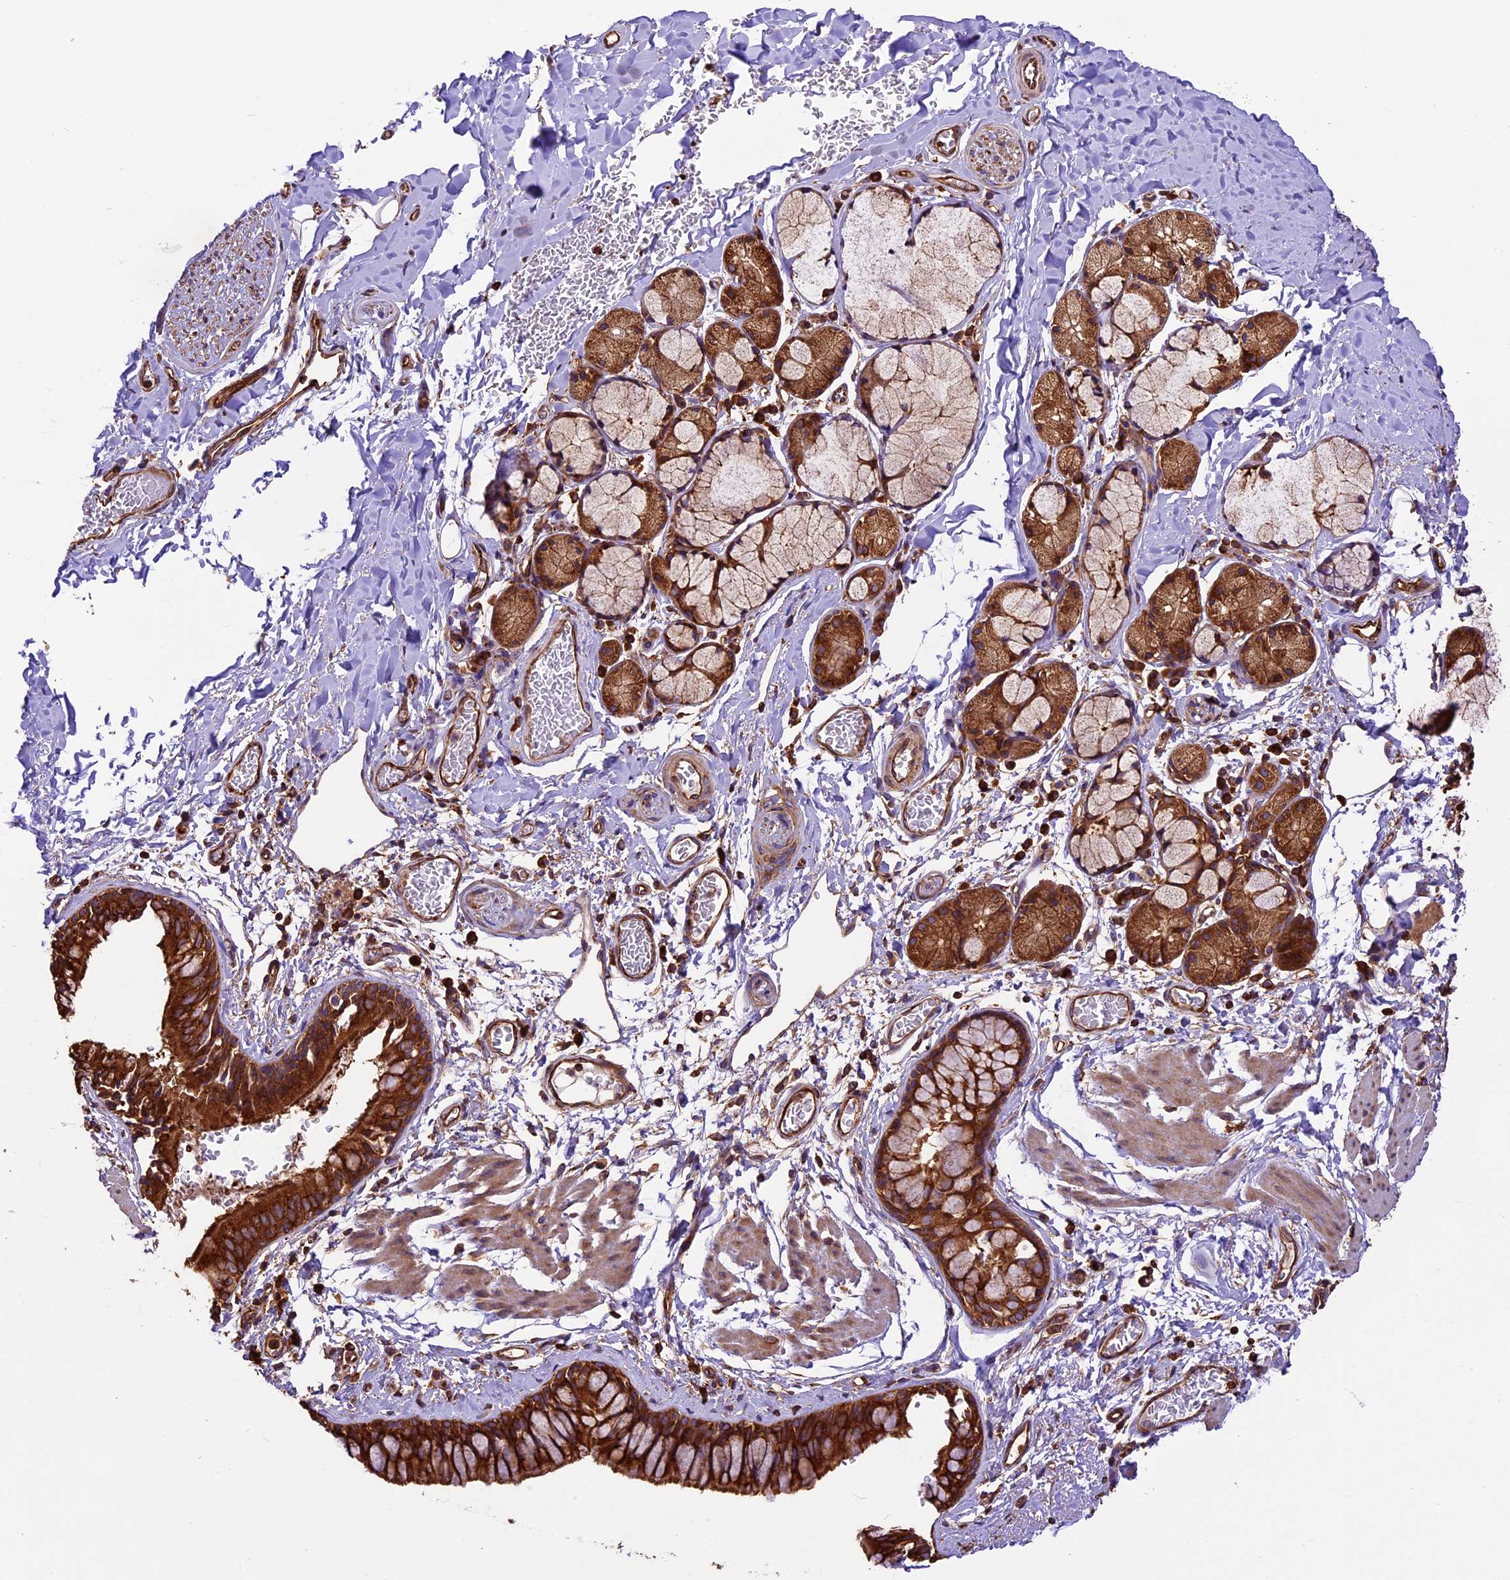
{"staining": {"intensity": "strong", "quantity": ">75%", "location": "cytoplasmic/membranous"}, "tissue": "bronchus", "cell_type": "Respiratory epithelial cells", "image_type": "normal", "snomed": [{"axis": "morphology", "description": "Normal tissue, NOS"}, {"axis": "topography", "description": "Cartilage tissue"}, {"axis": "topography", "description": "Bronchus"}], "caption": "DAB immunohistochemical staining of normal bronchus demonstrates strong cytoplasmic/membranous protein positivity in about >75% of respiratory epithelial cells.", "gene": "KARS1", "patient": {"sex": "female", "age": 36}}